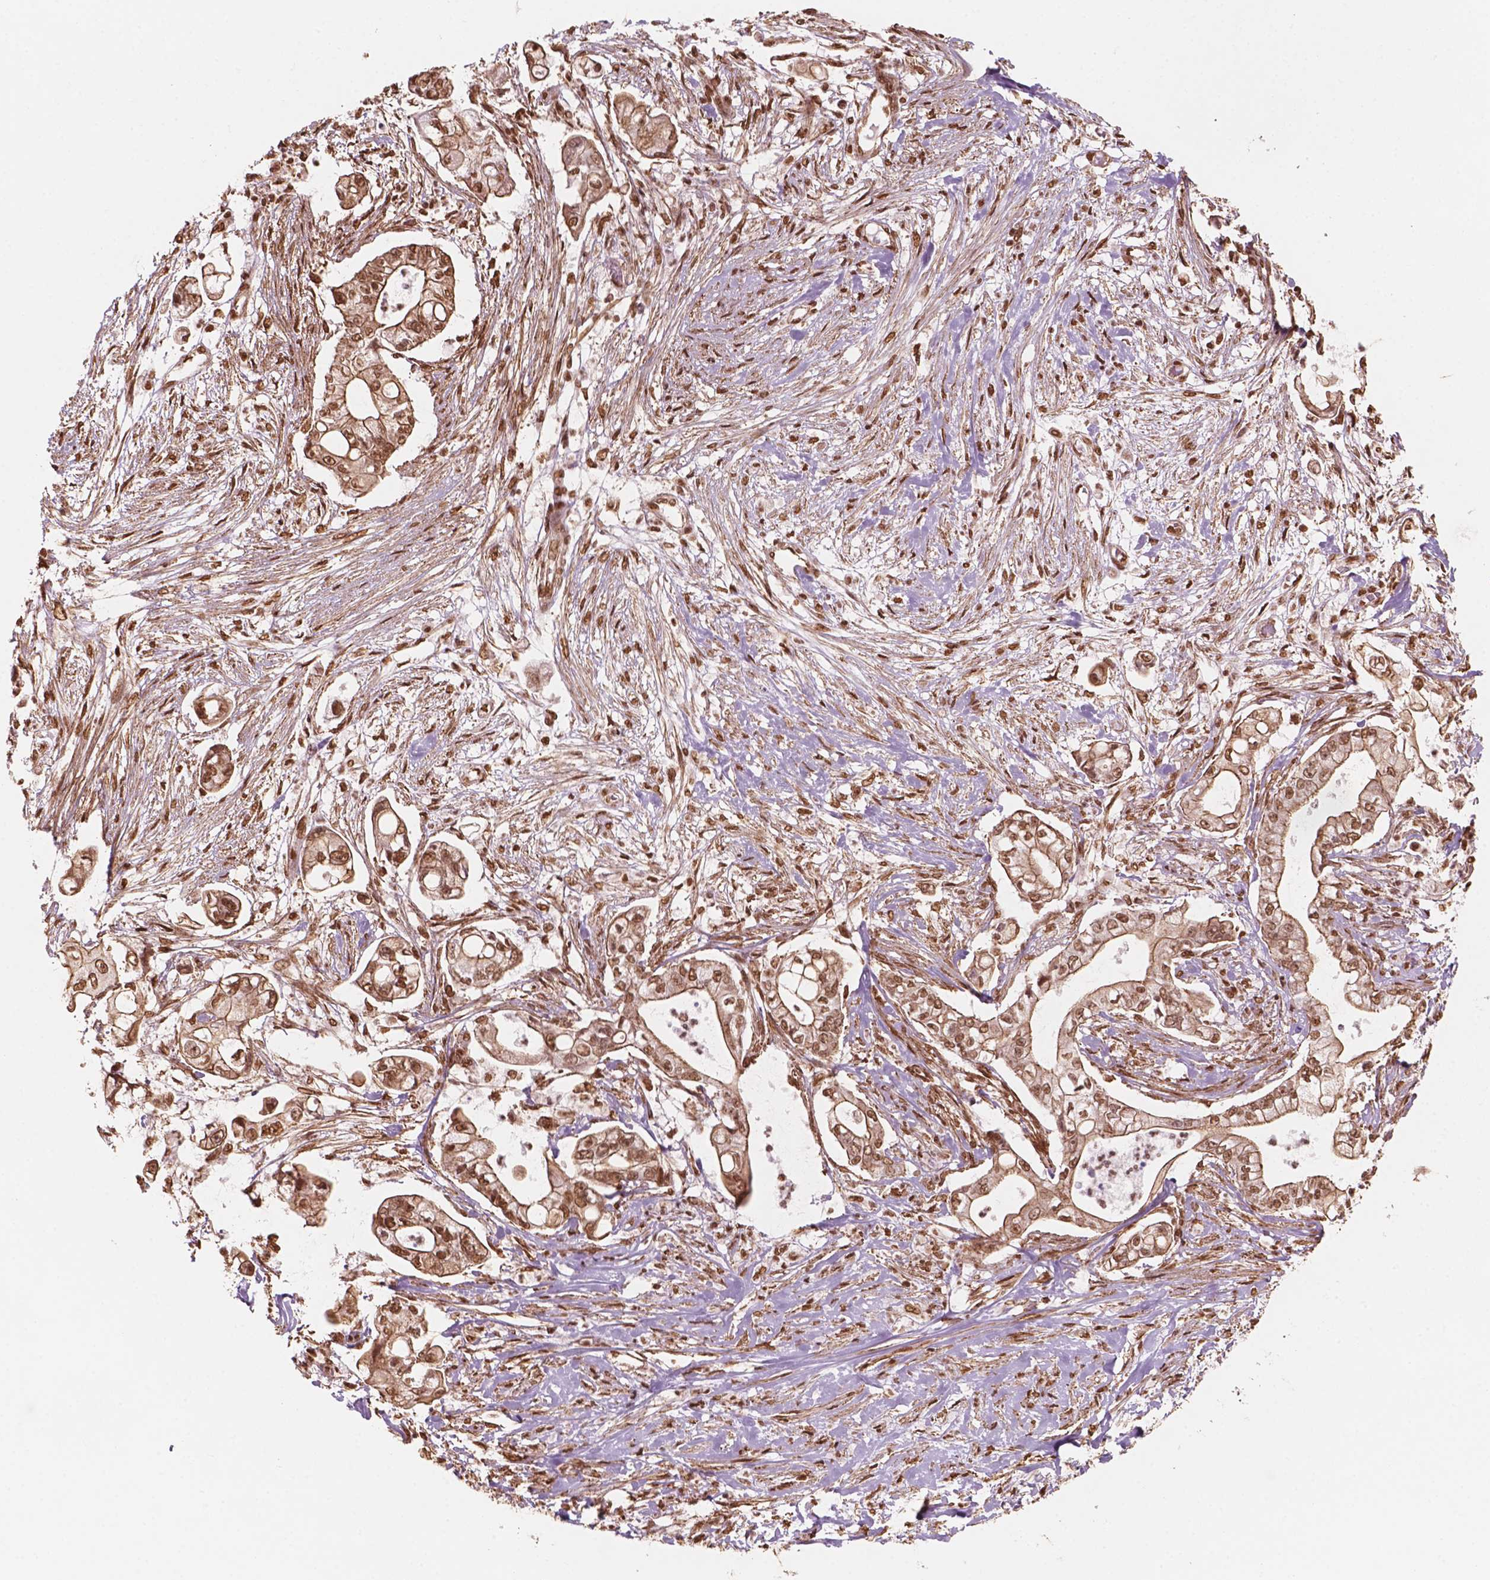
{"staining": {"intensity": "moderate", "quantity": ">75%", "location": "nuclear"}, "tissue": "pancreatic cancer", "cell_type": "Tumor cells", "image_type": "cancer", "snomed": [{"axis": "morphology", "description": "Adenocarcinoma, NOS"}, {"axis": "topography", "description": "Pancreas"}], "caption": "IHC of human pancreatic adenocarcinoma shows medium levels of moderate nuclear staining in approximately >75% of tumor cells.", "gene": "GTF3C5", "patient": {"sex": "female", "age": 69}}